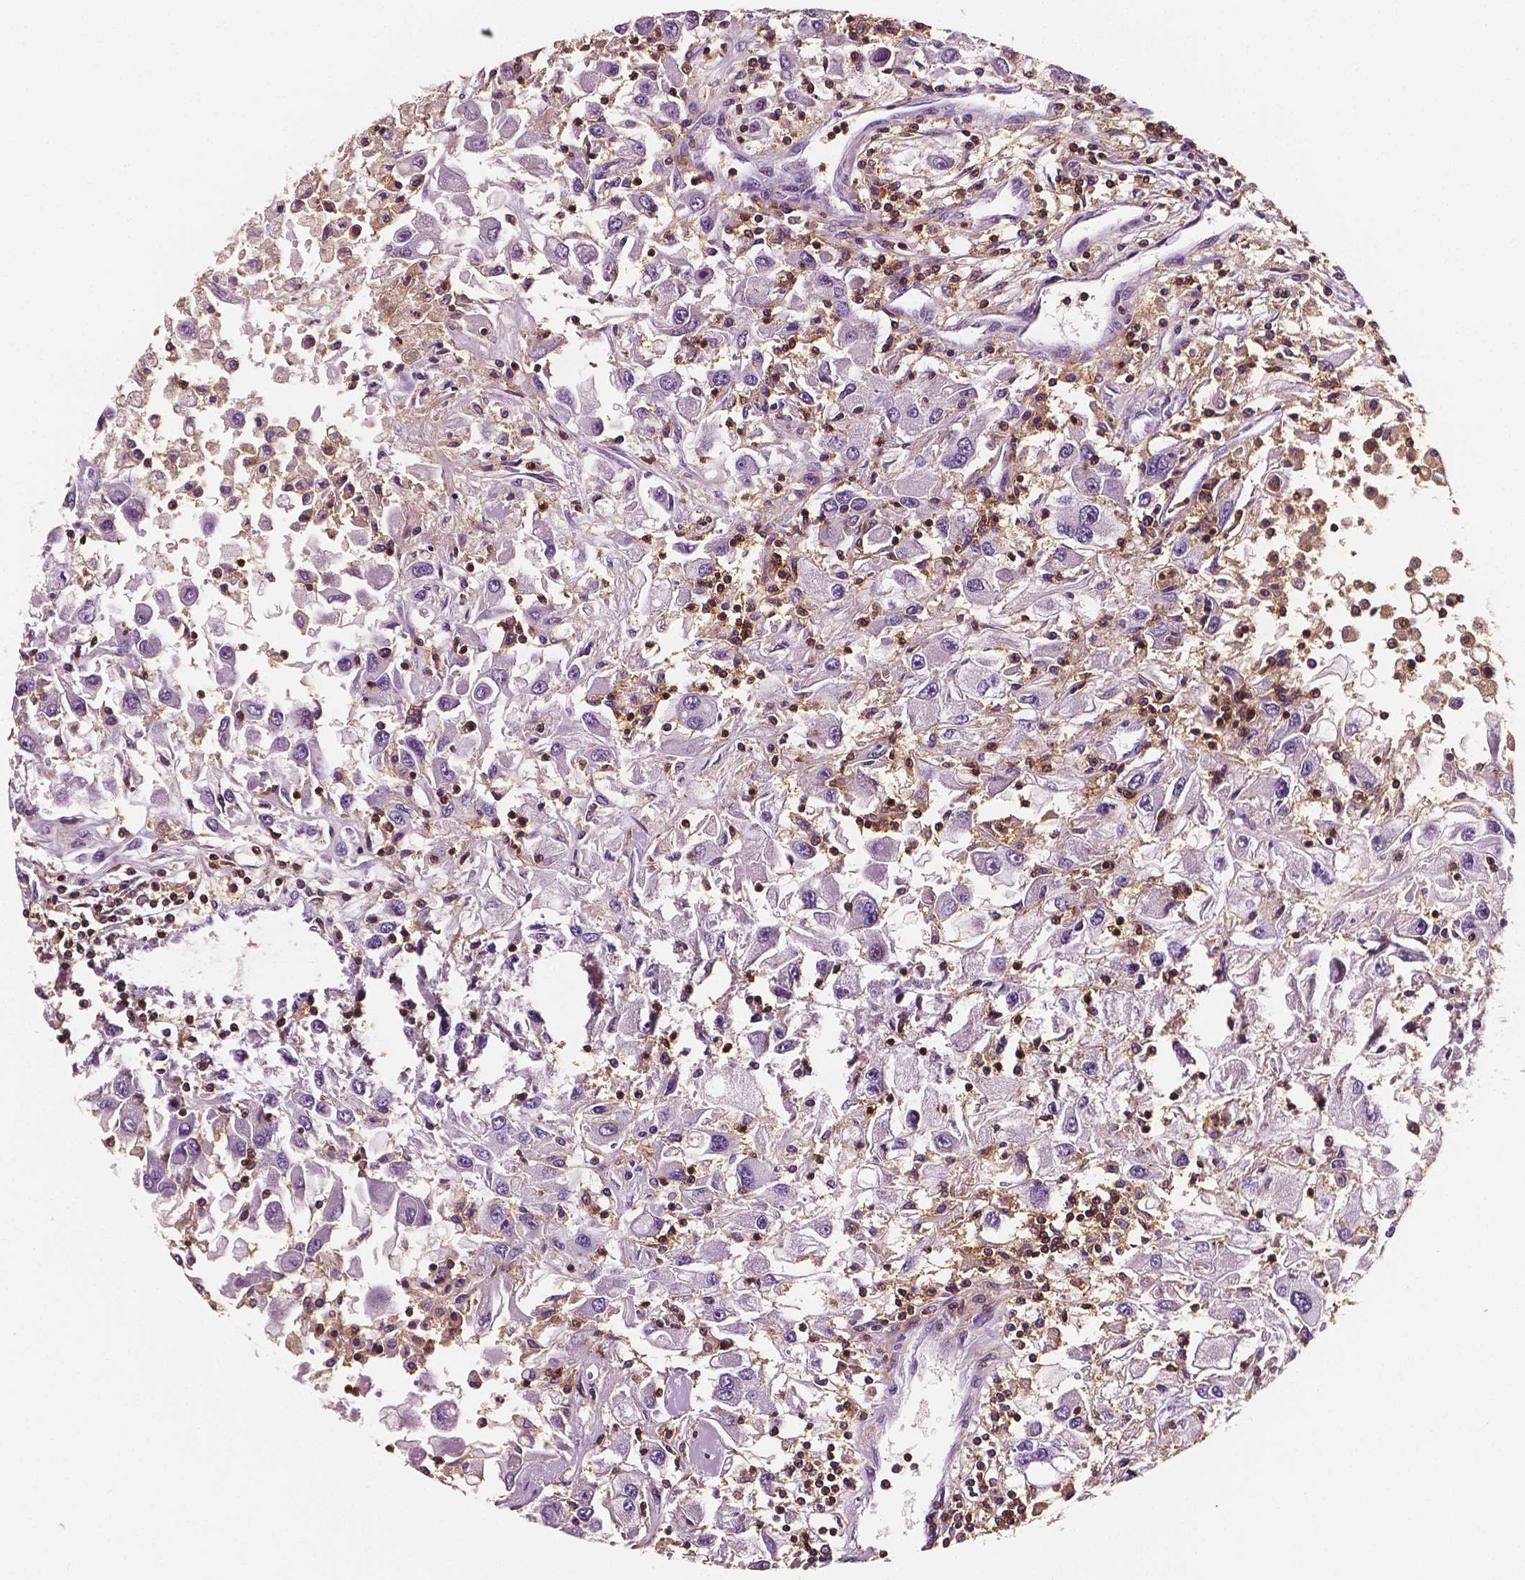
{"staining": {"intensity": "negative", "quantity": "none", "location": "none"}, "tissue": "renal cancer", "cell_type": "Tumor cells", "image_type": "cancer", "snomed": [{"axis": "morphology", "description": "Adenocarcinoma, NOS"}, {"axis": "topography", "description": "Kidney"}], "caption": "High power microscopy histopathology image of an immunohistochemistry photomicrograph of renal adenocarcinoma, revealing no significant expression in tumor cells.", "gene": "PTPRC", "patient": {"sex": "female", "age": 67}}